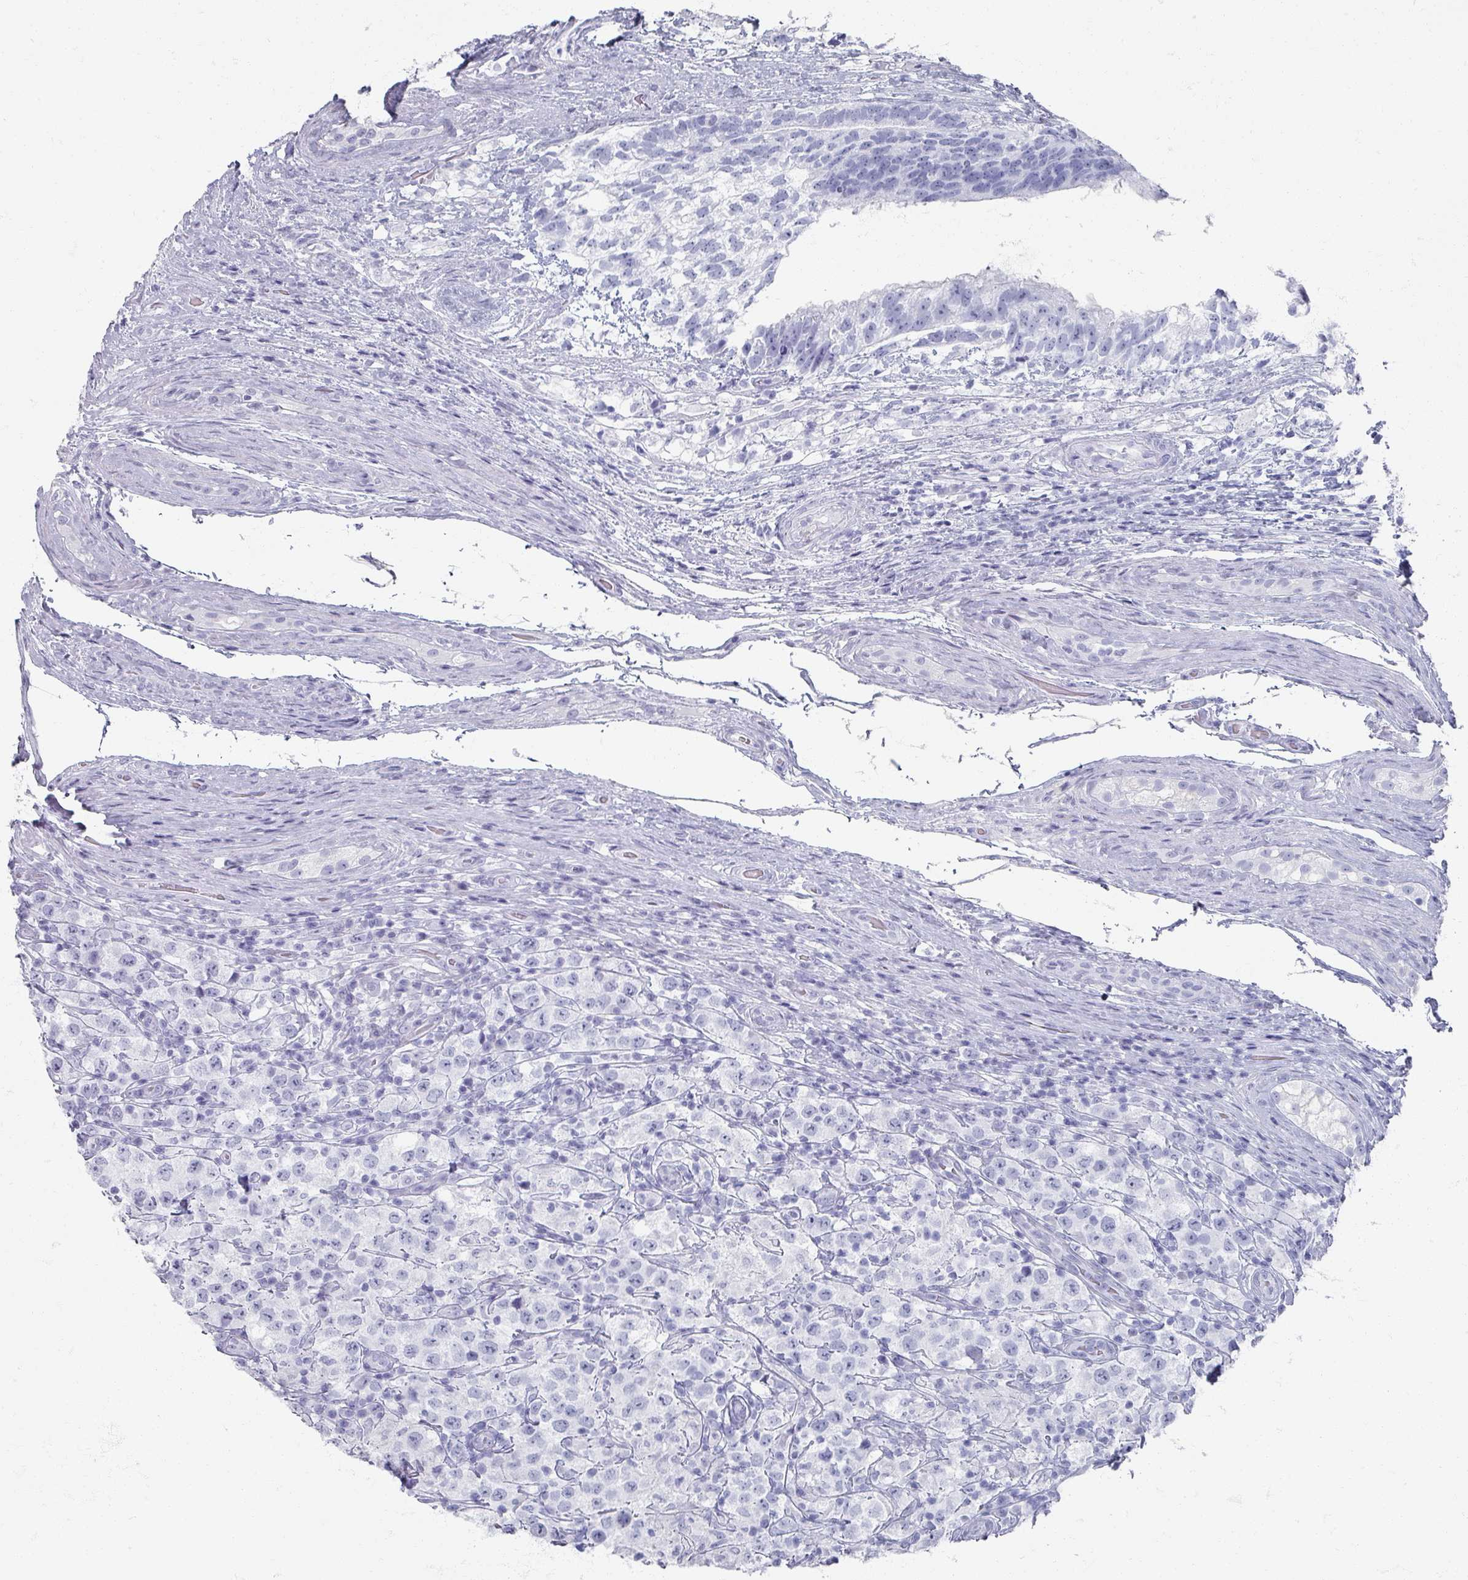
{"staining": {"intensity": "negative", "quantity": "none", "location": "none"}, "tissue": "testis cancer", "cell_type": "Tumor cells", "image_type": "cancer", "snomed": [{"axis": "morphology", "description": "Seminoma, NOS"}, {"axis": "morphology", "description": "Carcinoma, Embryonal, NOS"}, {"axis": "topography", "description": "Testis"}], "caption": "Human testis cancer (embryonal carcinoma) stained for a protein using IHC reveals no staining in tumor cells.", "gene": "OMG", "patient": {"sex": "male", "age": 41}}